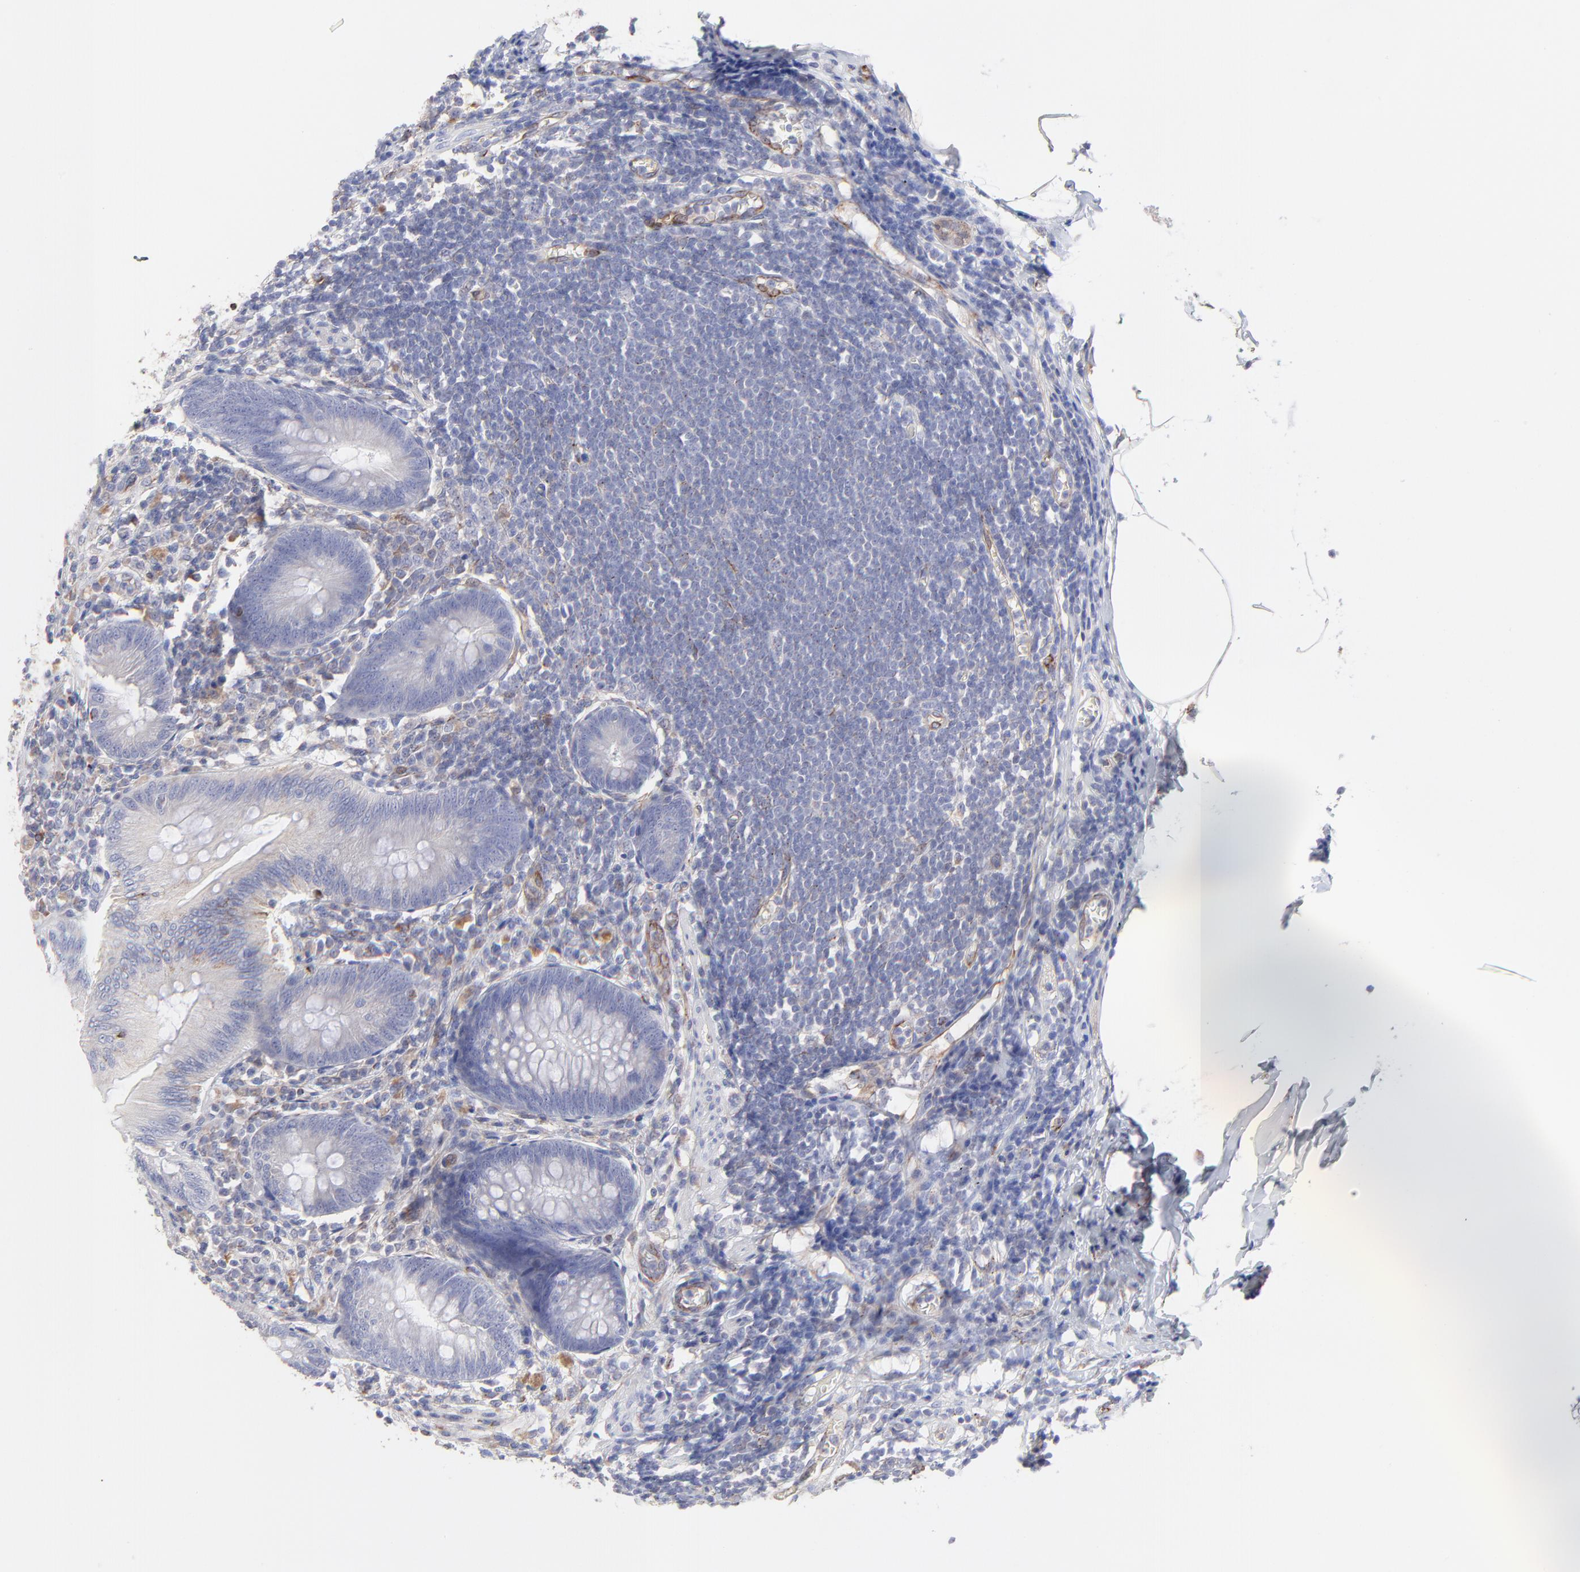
{"staining": {"intensity": "negative", "quantity": "none", "location": "none"}, "tissue": "appendix", "cell_type": "Glandular cells", "image_type": "normal", "snomed": [{"axis": "morphology", "description": "Normal tissue, NOS"}, {"axis": "morphology", "description": "Inflammation, NOS"}, {"axis": "topography", "description": "Appendix"}], "caption": "The micrograph demonstrates no staining of glandular cells in normal appendix. Nuclei are stained in blue.", "gene": "COX8C", "patient": {"sex": "male", "age": 46}}